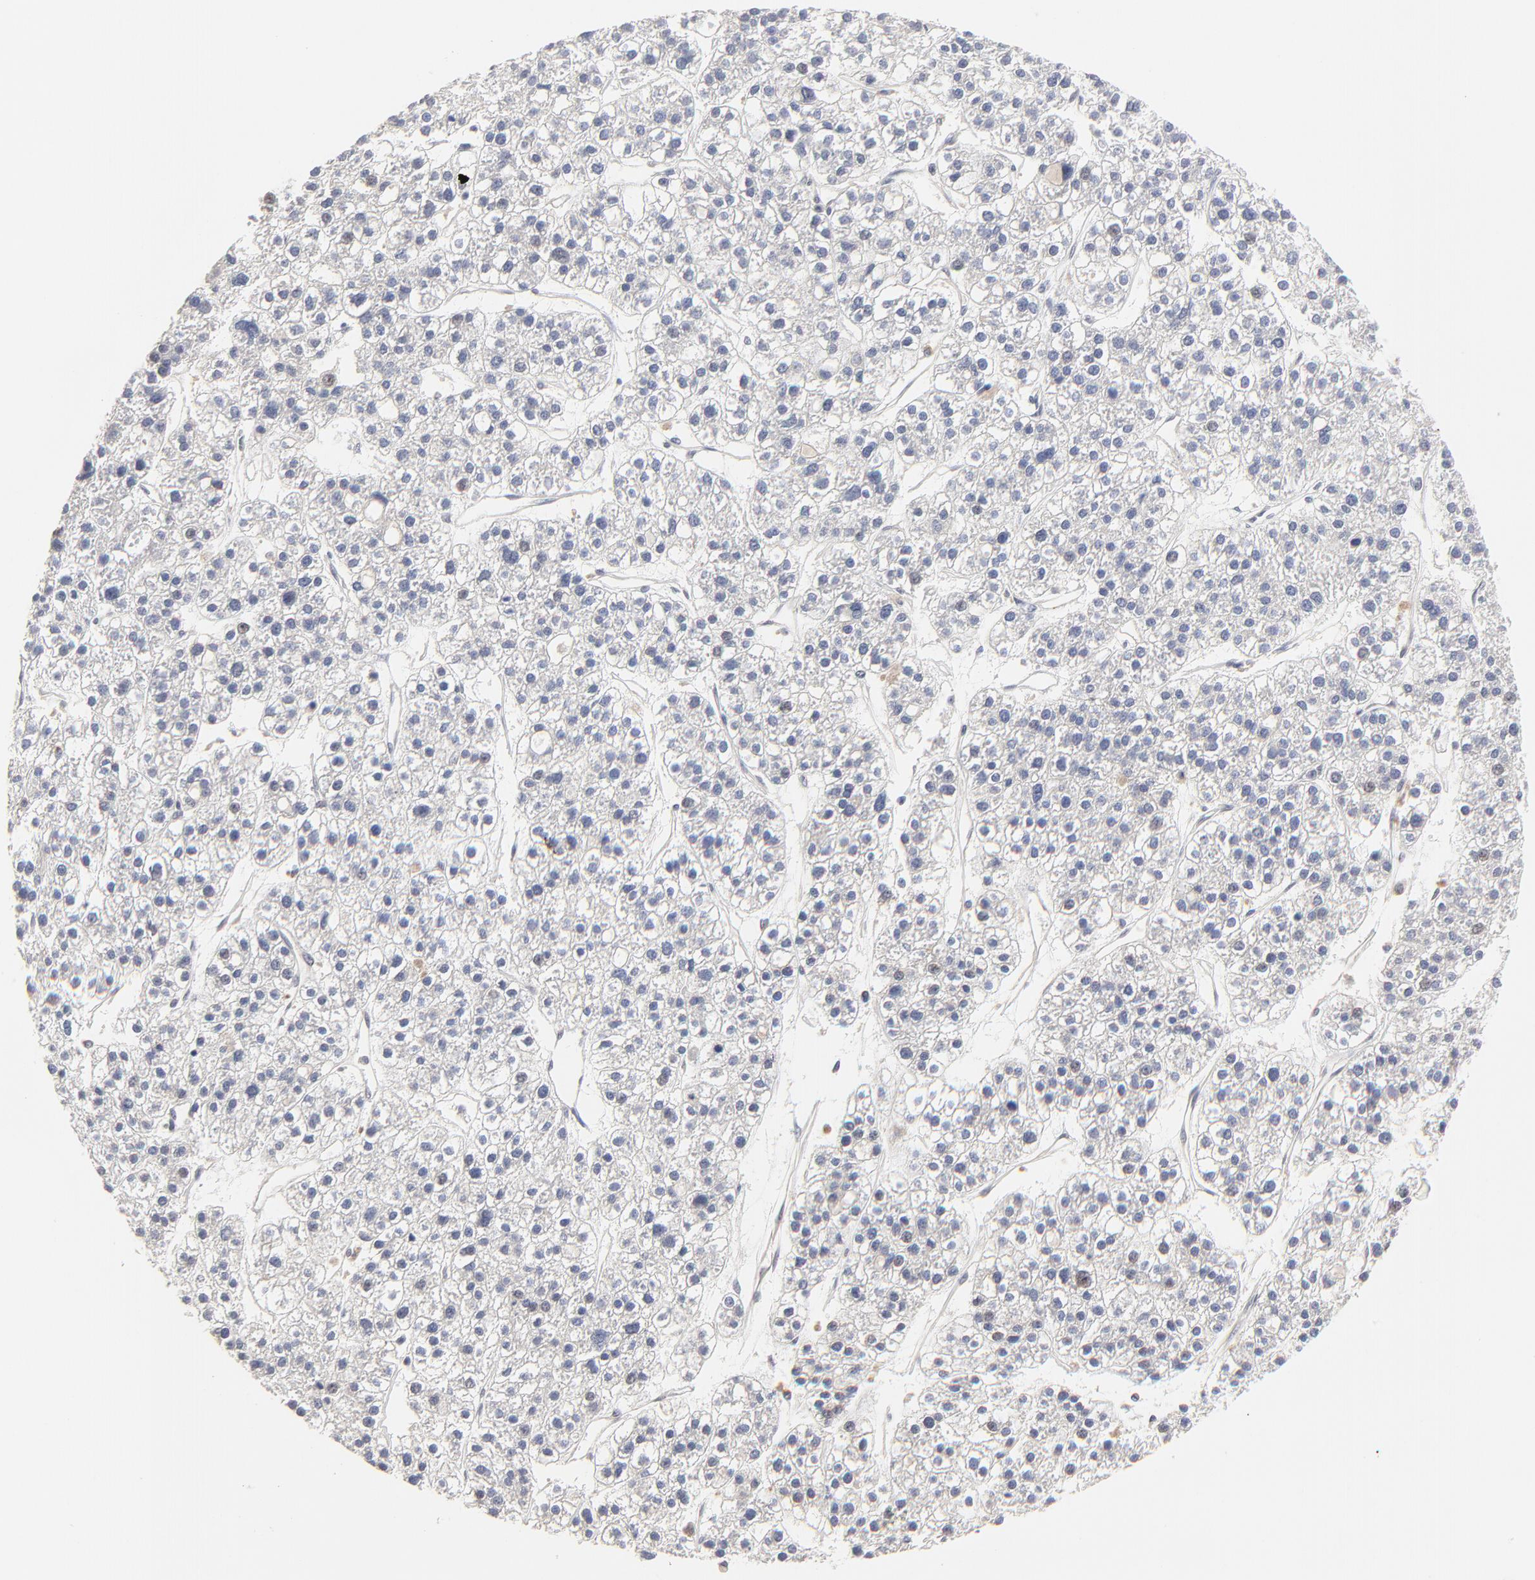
{"staining": {"intensity": "negative", "quantity": "none", "location": "none"}, "tissue": "liver cancer", "cell_type": "Tumor cells", "image_type": "cancer", "snomed": [{"axis": "morphology", "description": "Carcinoma, Hepatocellular, NOS"}, {"axis": "topography", "description": "Liver"}], "caption": "IHC micrograph of human liver hepatocellular carcinoma stained for a protein (brown), which shows no expression in tumor cells. (DAB (3,3'-diaminobenzidine) immunohistochemistry (IHC) with hematoxylin counter stain).", "gene": "FAM199X", "patient": {"sex": "female", "age": 85}}